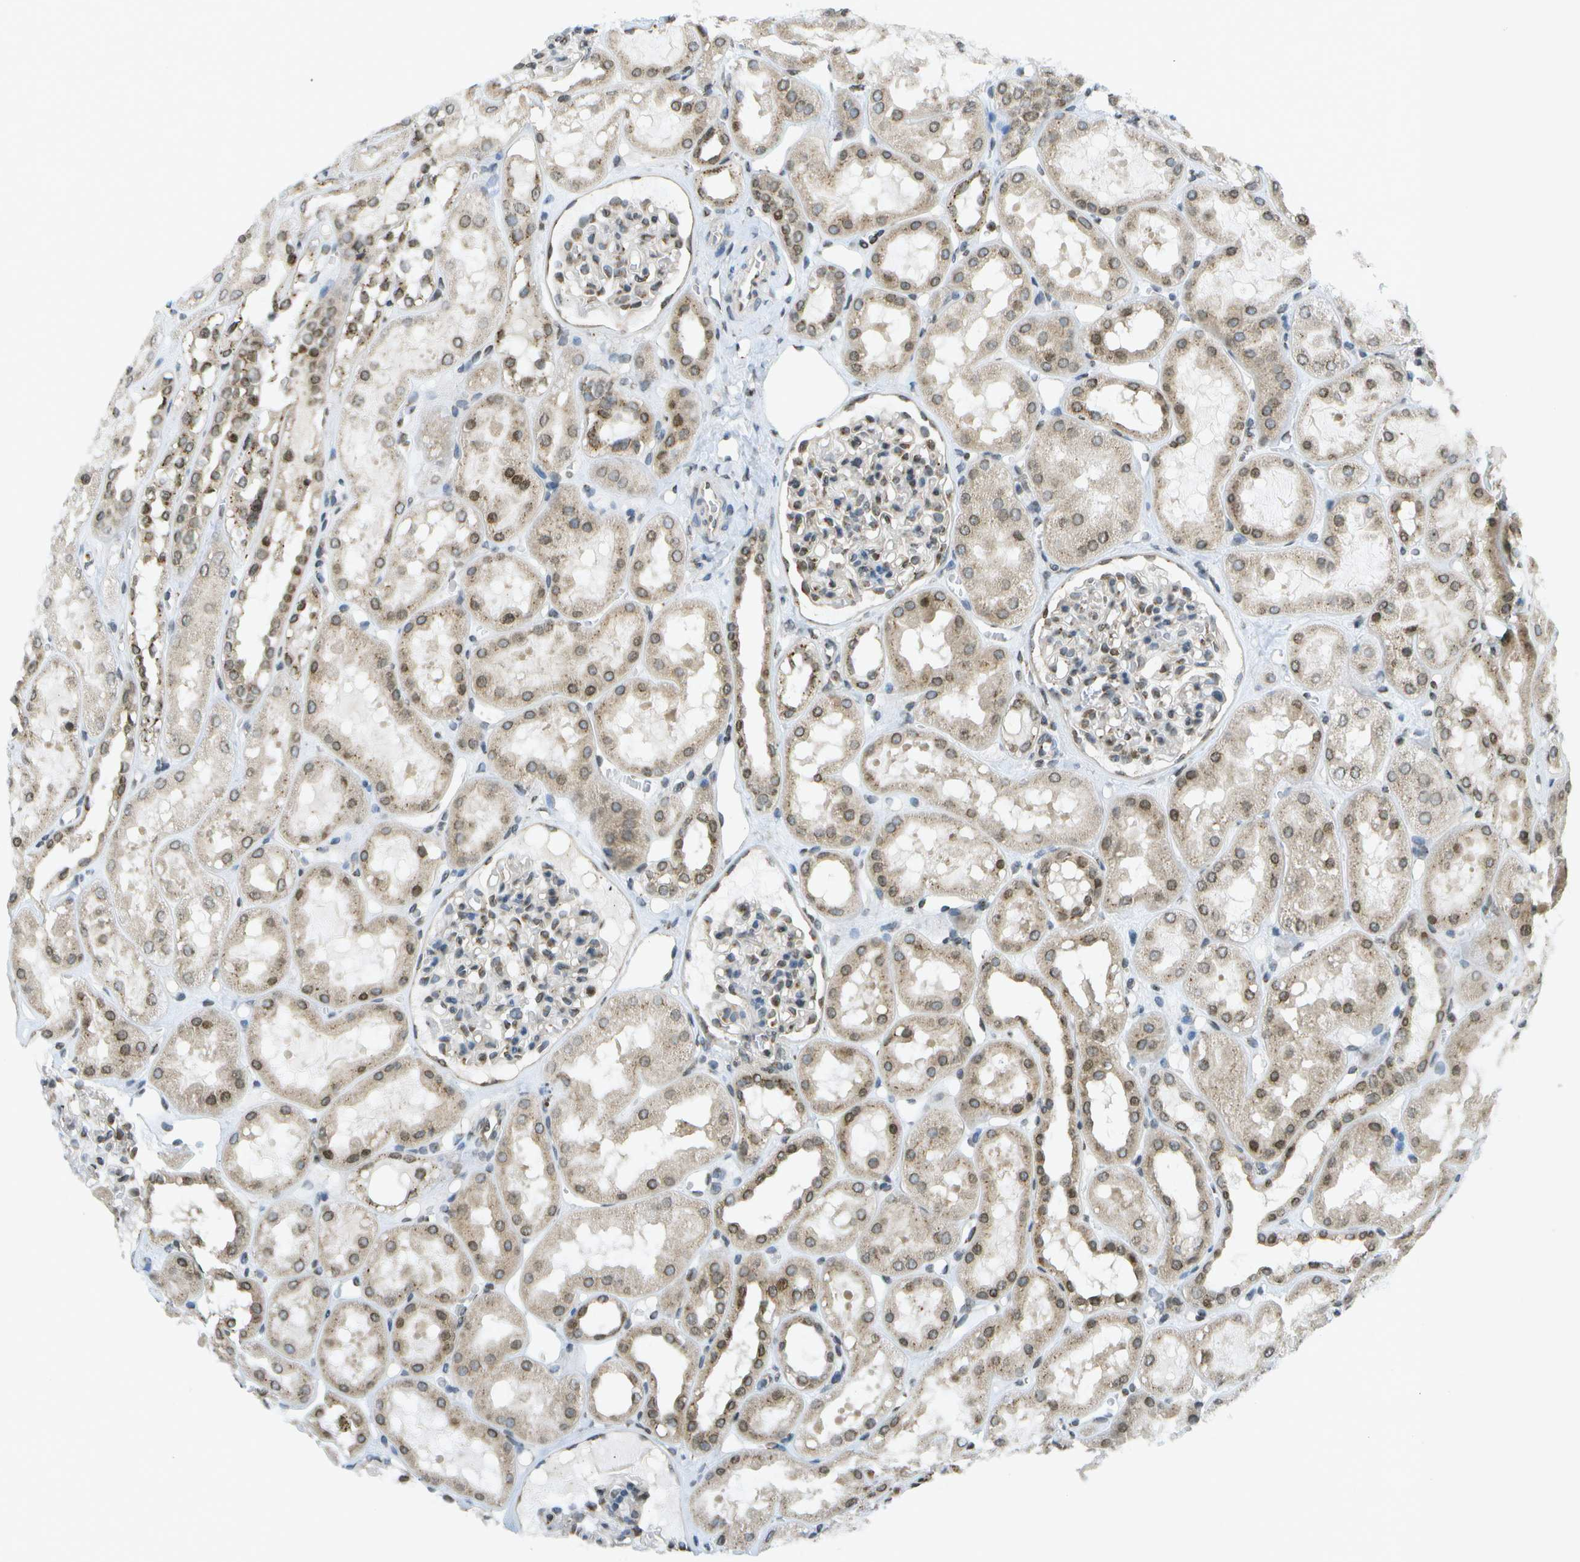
{"staining": {"intensity": "moderate", "quantity": "<25%", "location": "cytoplasmic/membranous"}, "tissue": "kidney", "cell_type": "Cells in glomeruli", "image_type": "normal", "snomed": [{"axis": "morphology", "description": "Normal tissue, NOS"}, {"axis": "topography", "description": "Kidney"}, {"axis": "topography", "description": "Urinary bladder"}], "caption": "There is low levels of moderate cytoplasmic/membranous expression in cells in glomeruli of benign kidney, as demonstrated by immunohistochemical staining (brown color).", "gene": "EVC", "patient": {"sex": "male", "age": 16}}